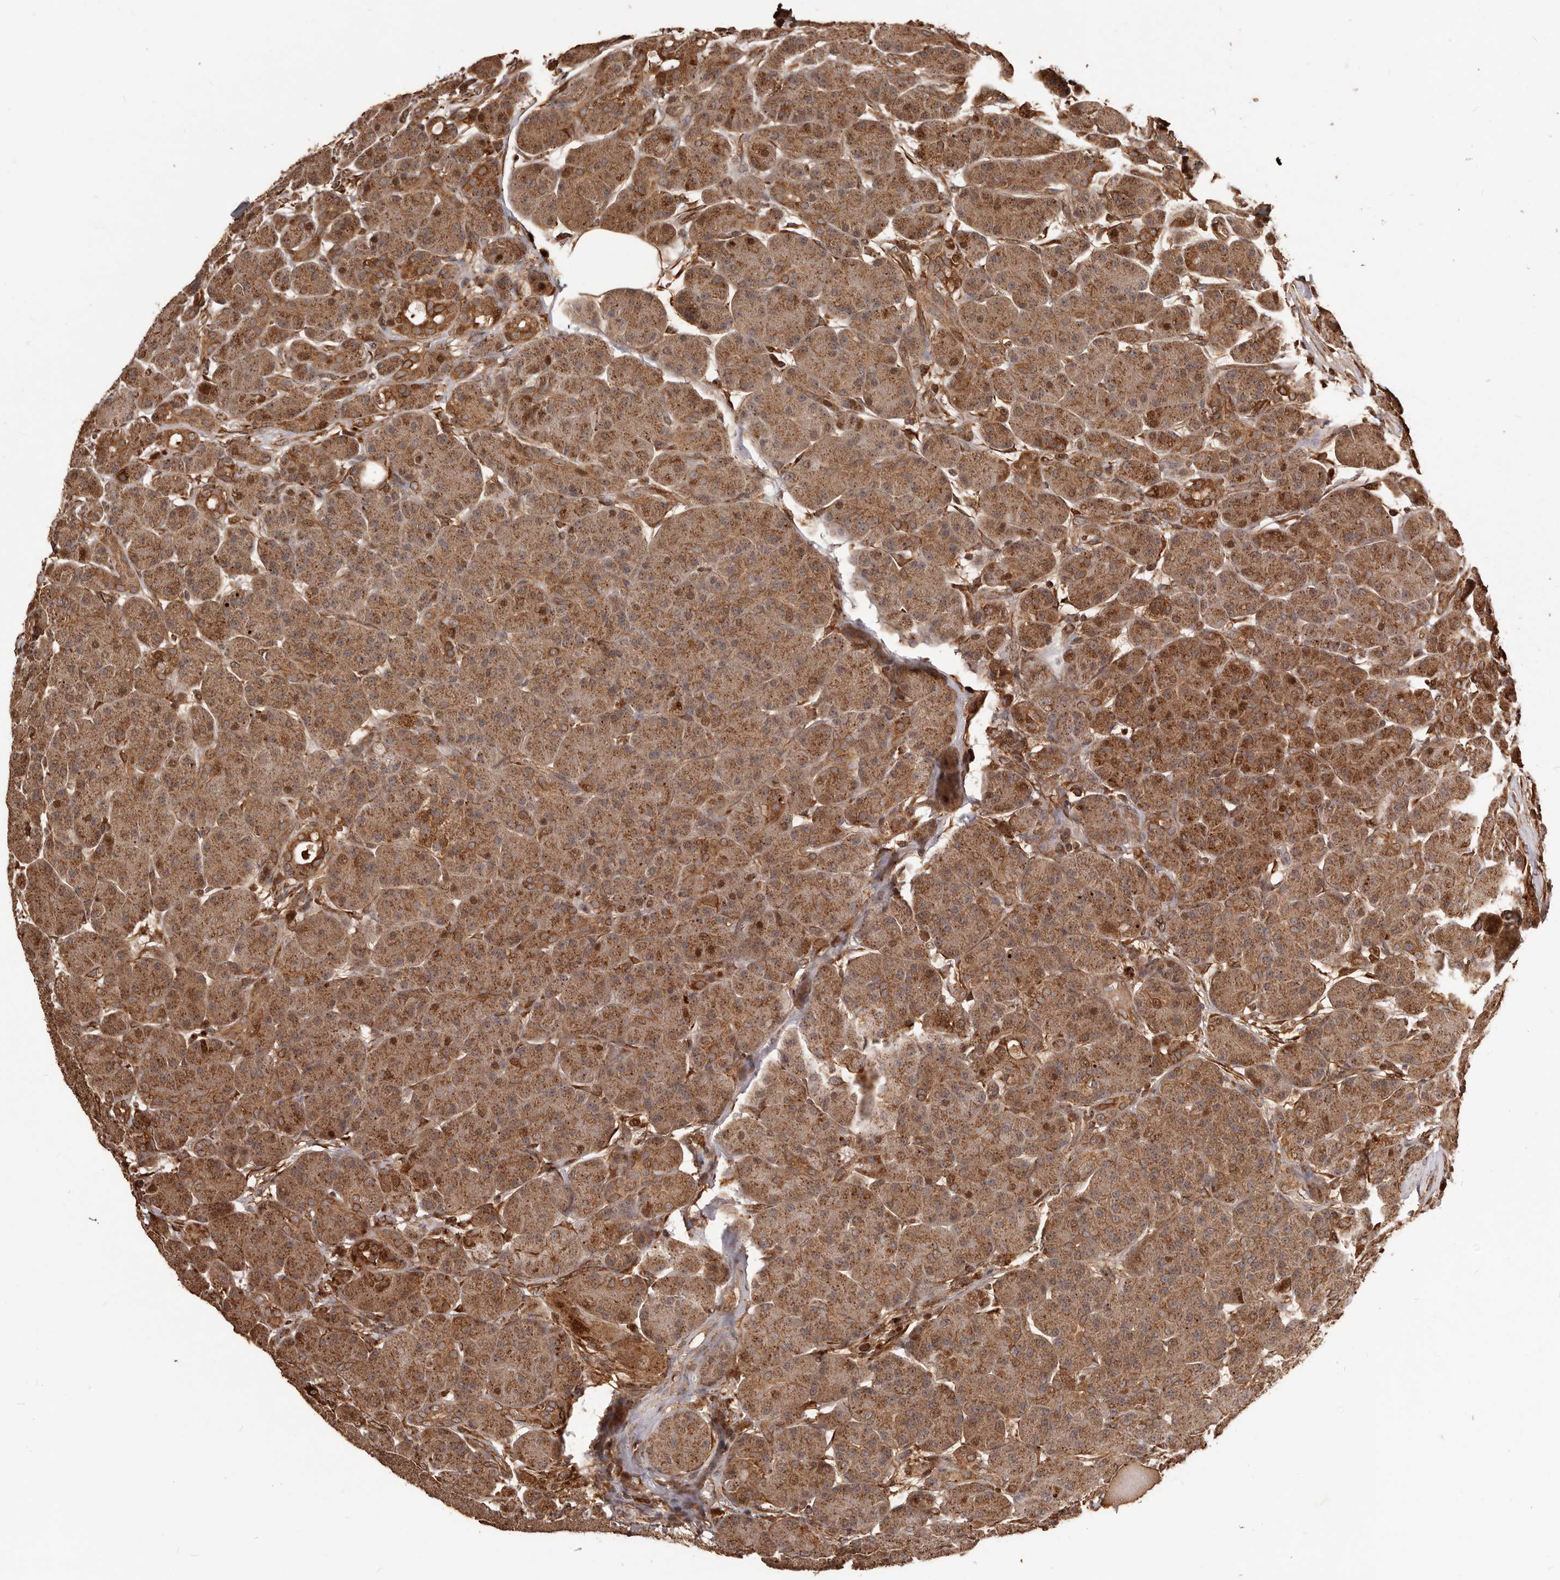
{"staining": {"intensity": "strong", "quantity": ">75%", "location": "cytoplasmic/membranous,nuclear"}, "tissue": "pancreas", "cell_type": "Exocrine glandular cells", "image_type": "normal", "snomed": [{"axis": "morphology", "description": "Normal tissue, NOS"}, {"axis": "topography", "description": "Pancreas"}], "caption": "This image demonstrates benign pancreas stained with immunohistochemistry to label a protein in brown. The cytoplasmic/membranous,nuclear of exocrine glandular cells show strong positivity for the protein. Nuclei are counter-stained blue.", "gene": "MTO1", "patient": {"sex": "male", "age": 63}}